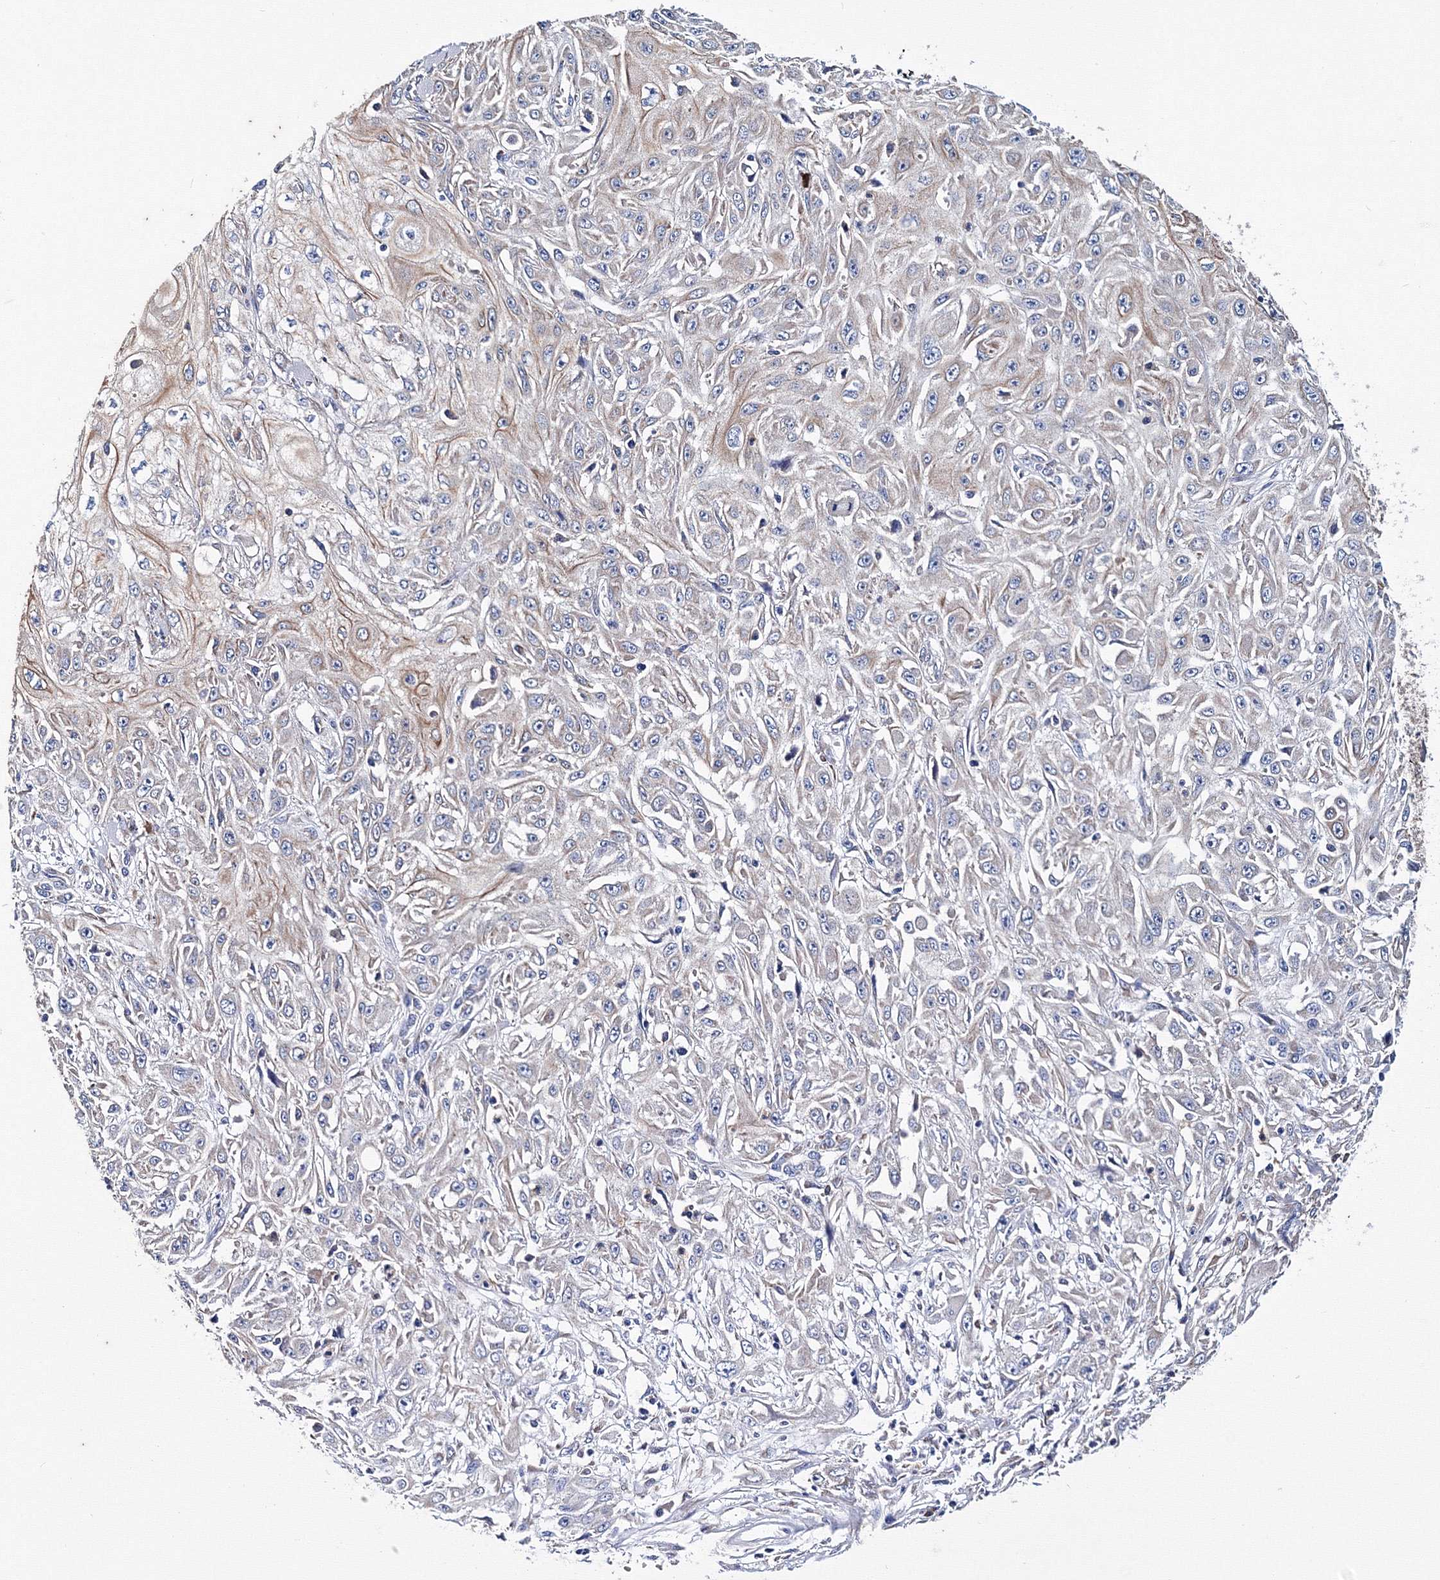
{"staining": {"intensity": "negative", "quantity": "none", "location": "none"}, "tissue": "skin cancer", "cell_type": "Tumor cells", "image_type": "cancer", "snomed": [{"axis": "morphology", "description": "Squamous cell carcinoma, NOS"}, {"axis": "morphology", "description": "Squamous cell carcinoma, metastatic, NOS"}, {"axis": "topography", "description": "Skin"}, {"axis": "topography", "description": "Lymph node"}], "caption": "Tumor cells show no significant protein staining in skin squamous cell carcinoma.", "gene": "TRPM2", "patient": {"sex": "male", "age": 75}}